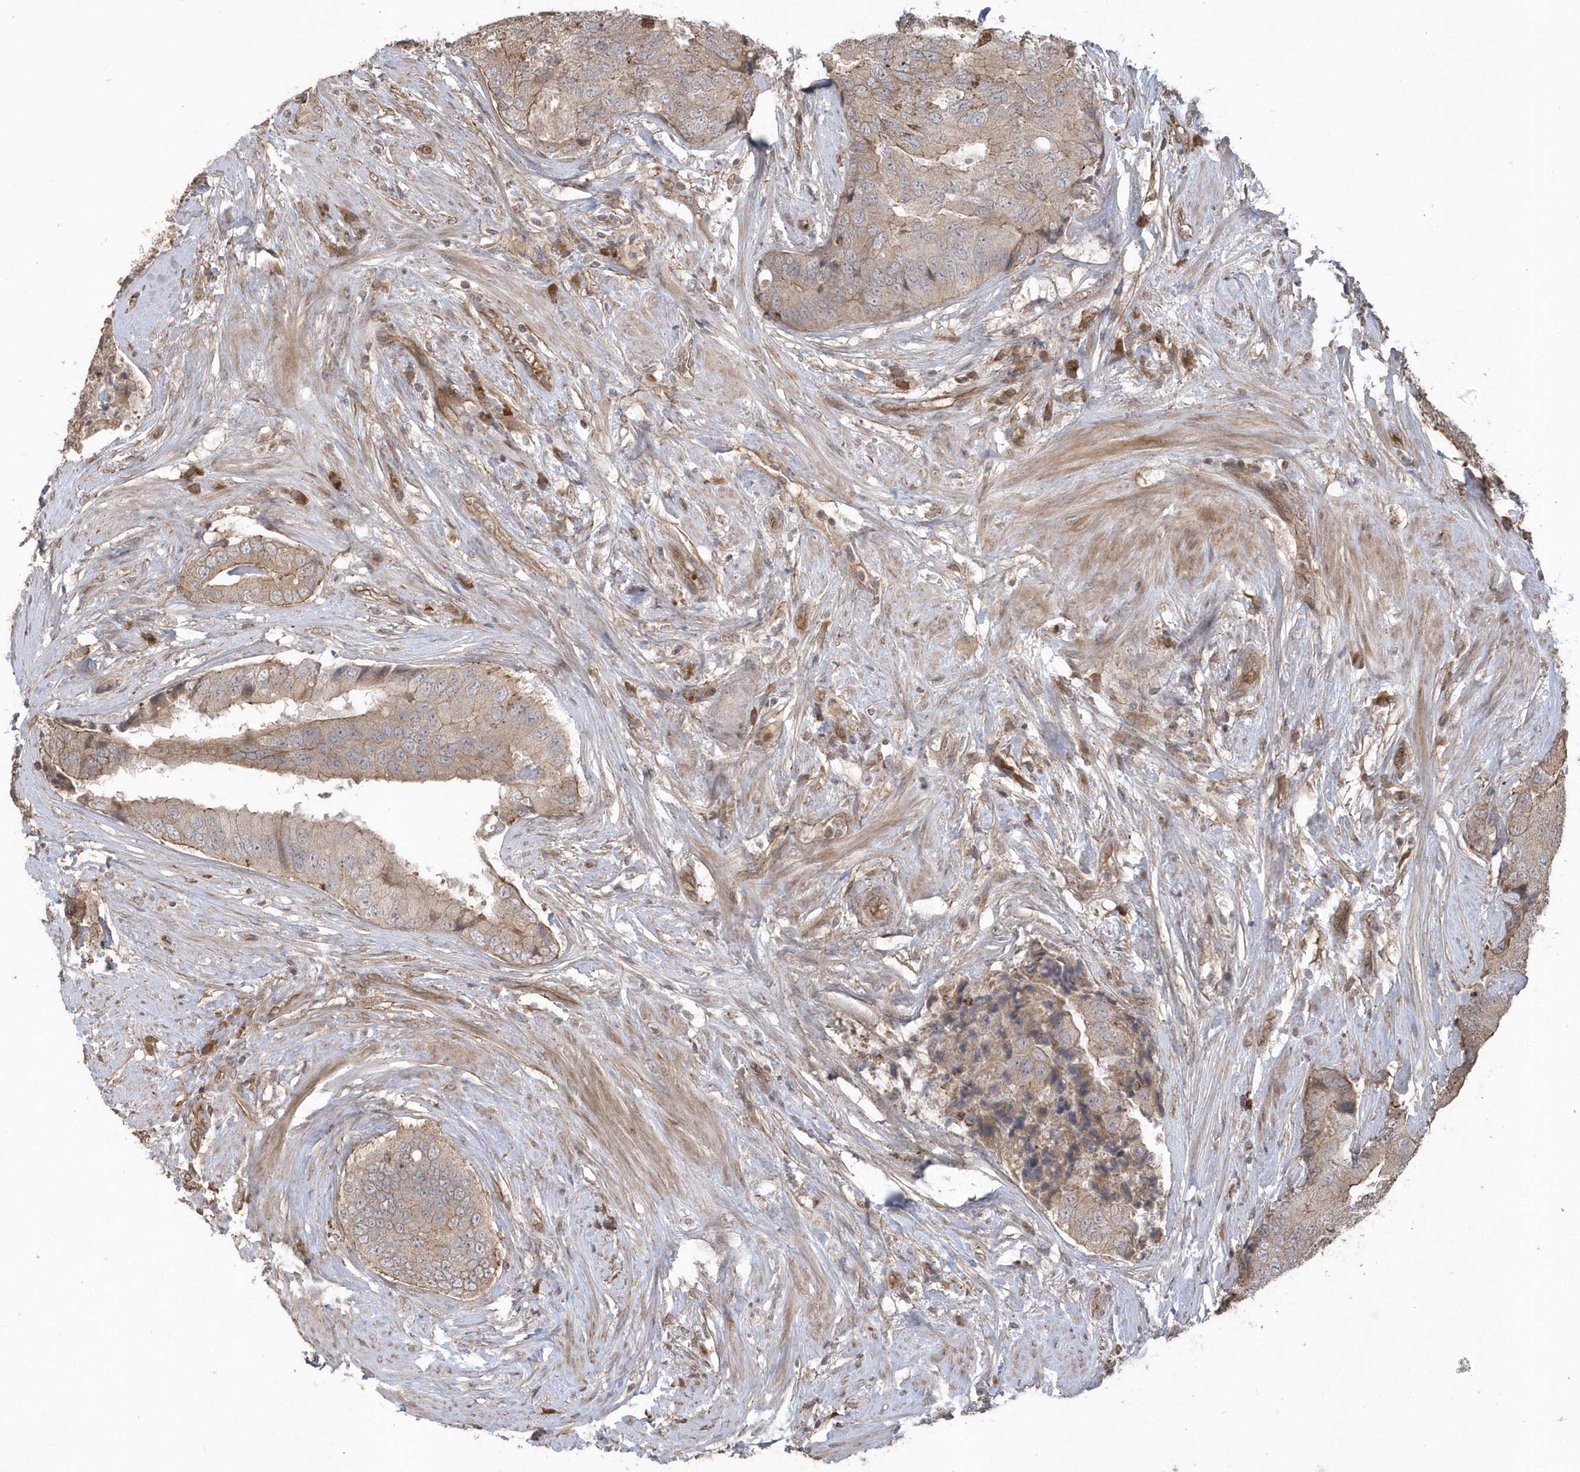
{"staining": {"intensity": "moderate", "quantity": ">75%", "location": "cytoplasmic/membranous"}, "tissue": "prostate cancer", "cell_type": "Tumor cells", "image_type": "cancer", "snomed": [{"axis": "morphology", "description": "Adenocarcinoma, High grade"}, {"axis": "topography", "description": "Prostate"}], "caption": "Protein positivity by IHC exhibits moderate cytoplasmic/membranous expression in approximately >75% of tumor cells in prostate high-grade adenocarcinoma. Nuclei are stained in blue.", "gene": "HERPUD1", "patient": {"sex": "male", "age": 70}}